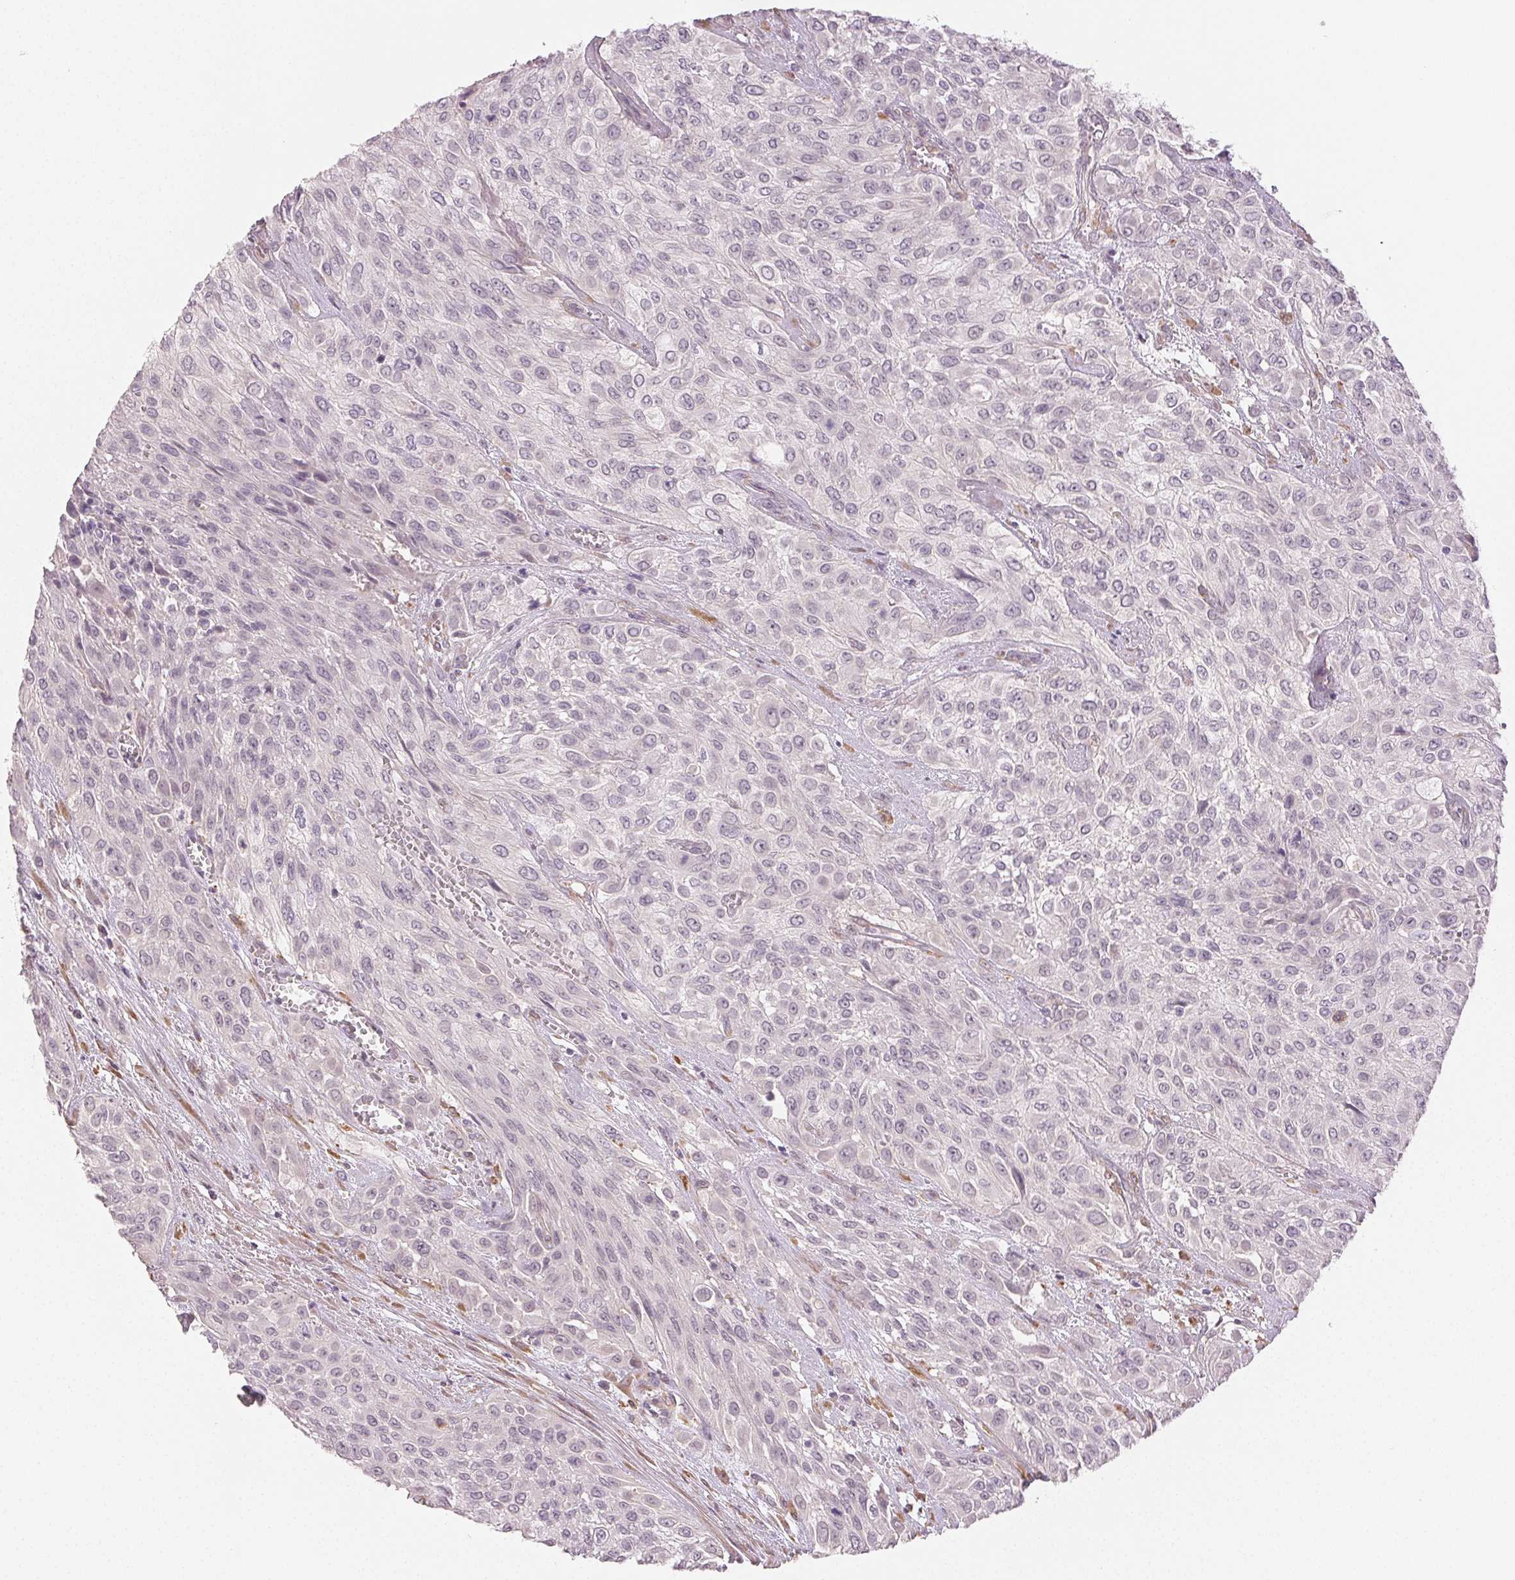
{"staining": {"intensity": "negative", "quantity": "none", "location": "none"}, "tissue": "urothelial cancer", "cell_type": "Tumor cells", "image_type": "cancer", "snomed": [{"axis": "morphology", "description": "Urothelial carcinoma, High grade"}, {"axis": "topography", "description": "Urinary bladder"}], "caption": "Tumor cells show no significant protein positivity in urothelial cancer.", "gene": "MAP1LC3A", "patient": {"sex": "male", "age": 57}}